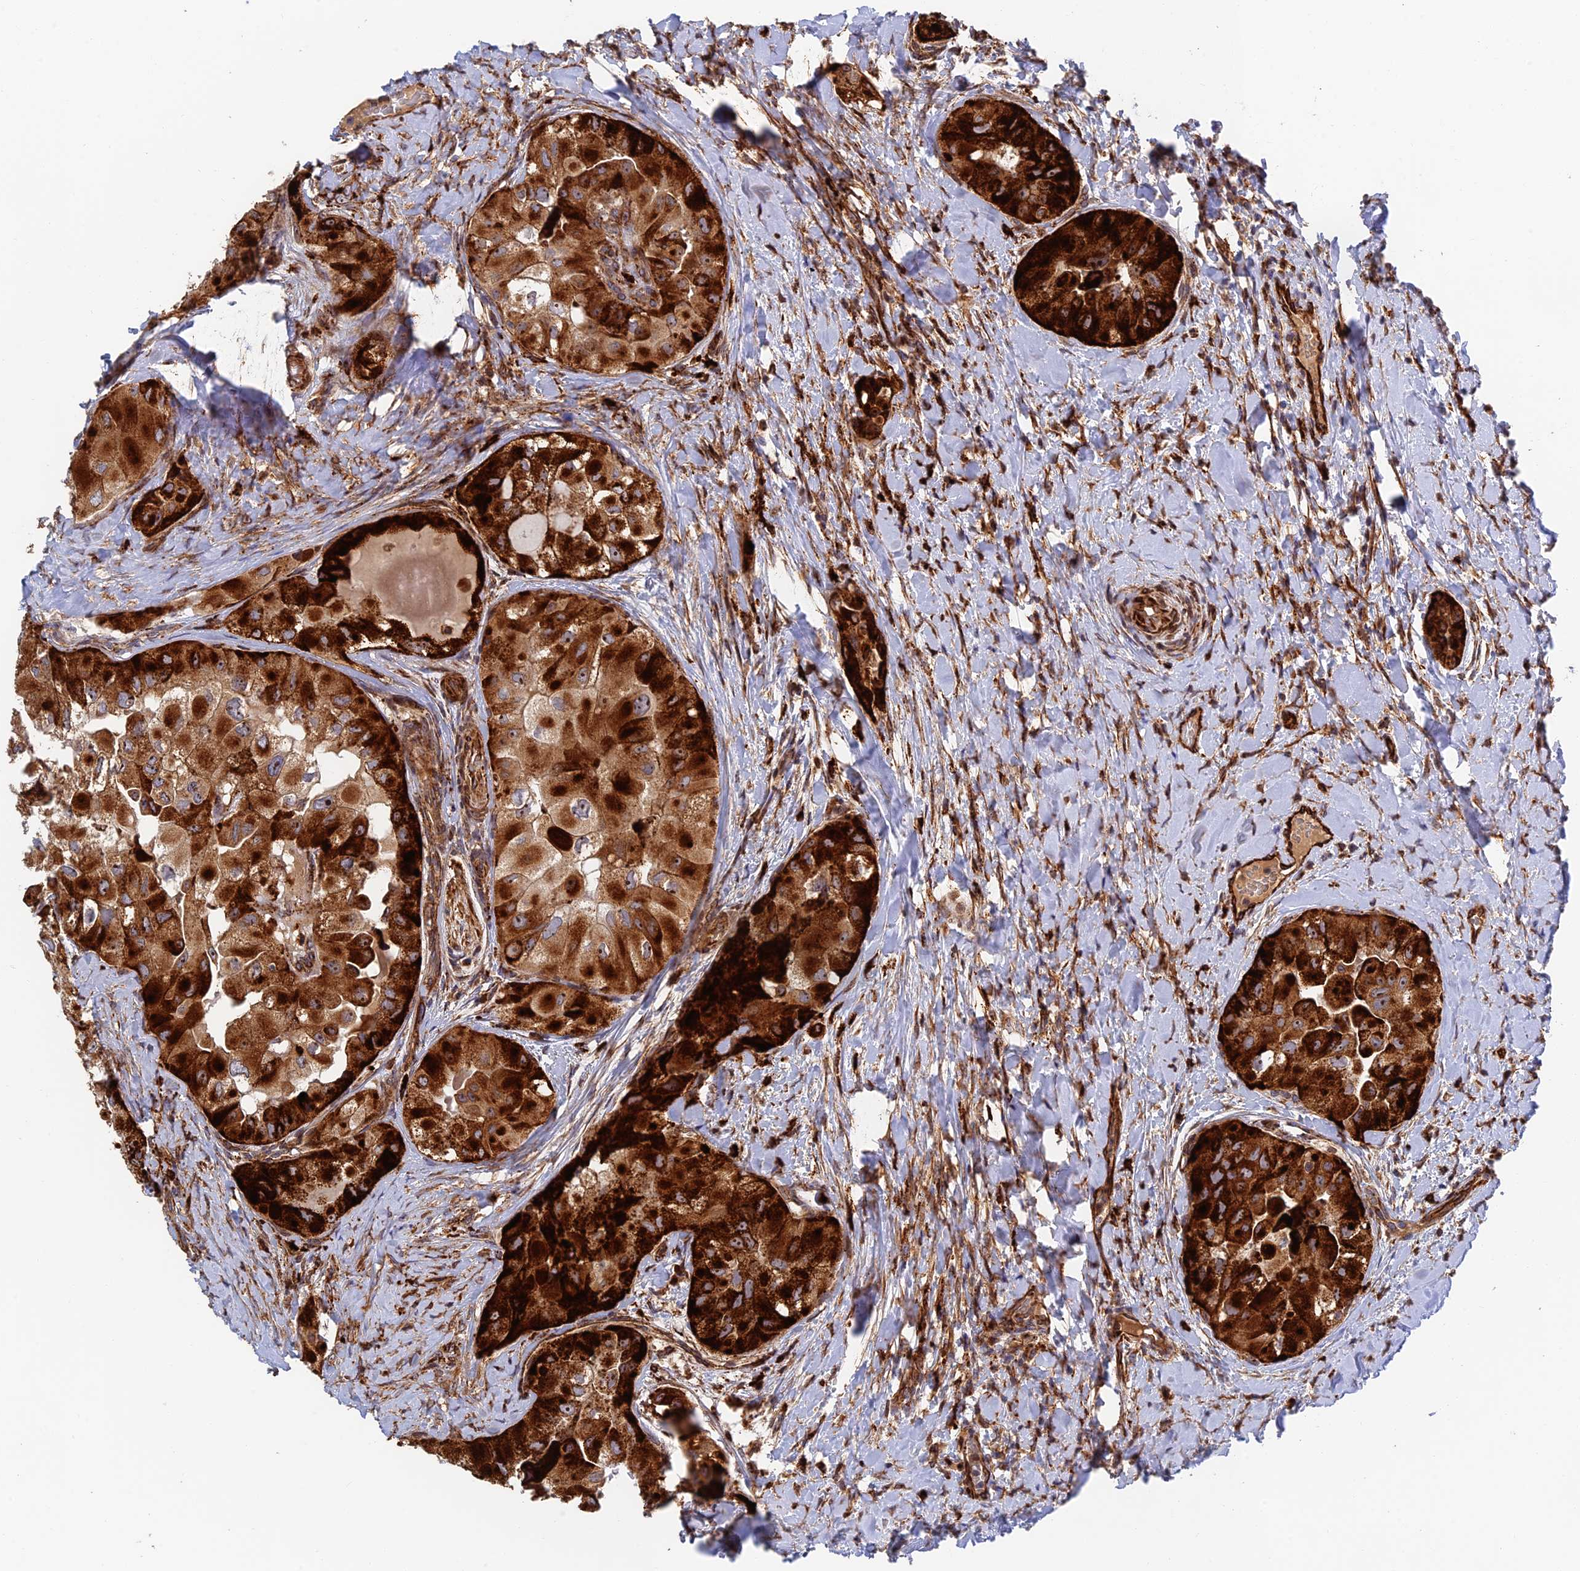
{"staining": {"intensity": "strong", "quantity": ">75%", "location": "cytoplasmic/membranous"}, "tissue": "thyroid cancer", "cell_type": "Tumor cells", "image_type": "cancer", "snomed": [{"axis": "morphology", "description": "Normal tissue, NOS"}, {"axis": "morphology", "description": "Papillary adenocarcinoma, NOS"}, {"axis": "topography", "description": "Thyroid gland"}], "caption": "Immunohistochemistry (IHC) micrograph of neoplastic tissue: papillary adenocarcinoma (thyroid) stained using immunohistochemistry exhibits high levels of strong protein expression localized specifically in the cytoplasmic/membranous of tumor cells, appearing as a cytoplasmic/membranous brown color.", "gene": "PPP2R3C", "patient": {"sex": "female", "age": 59}}